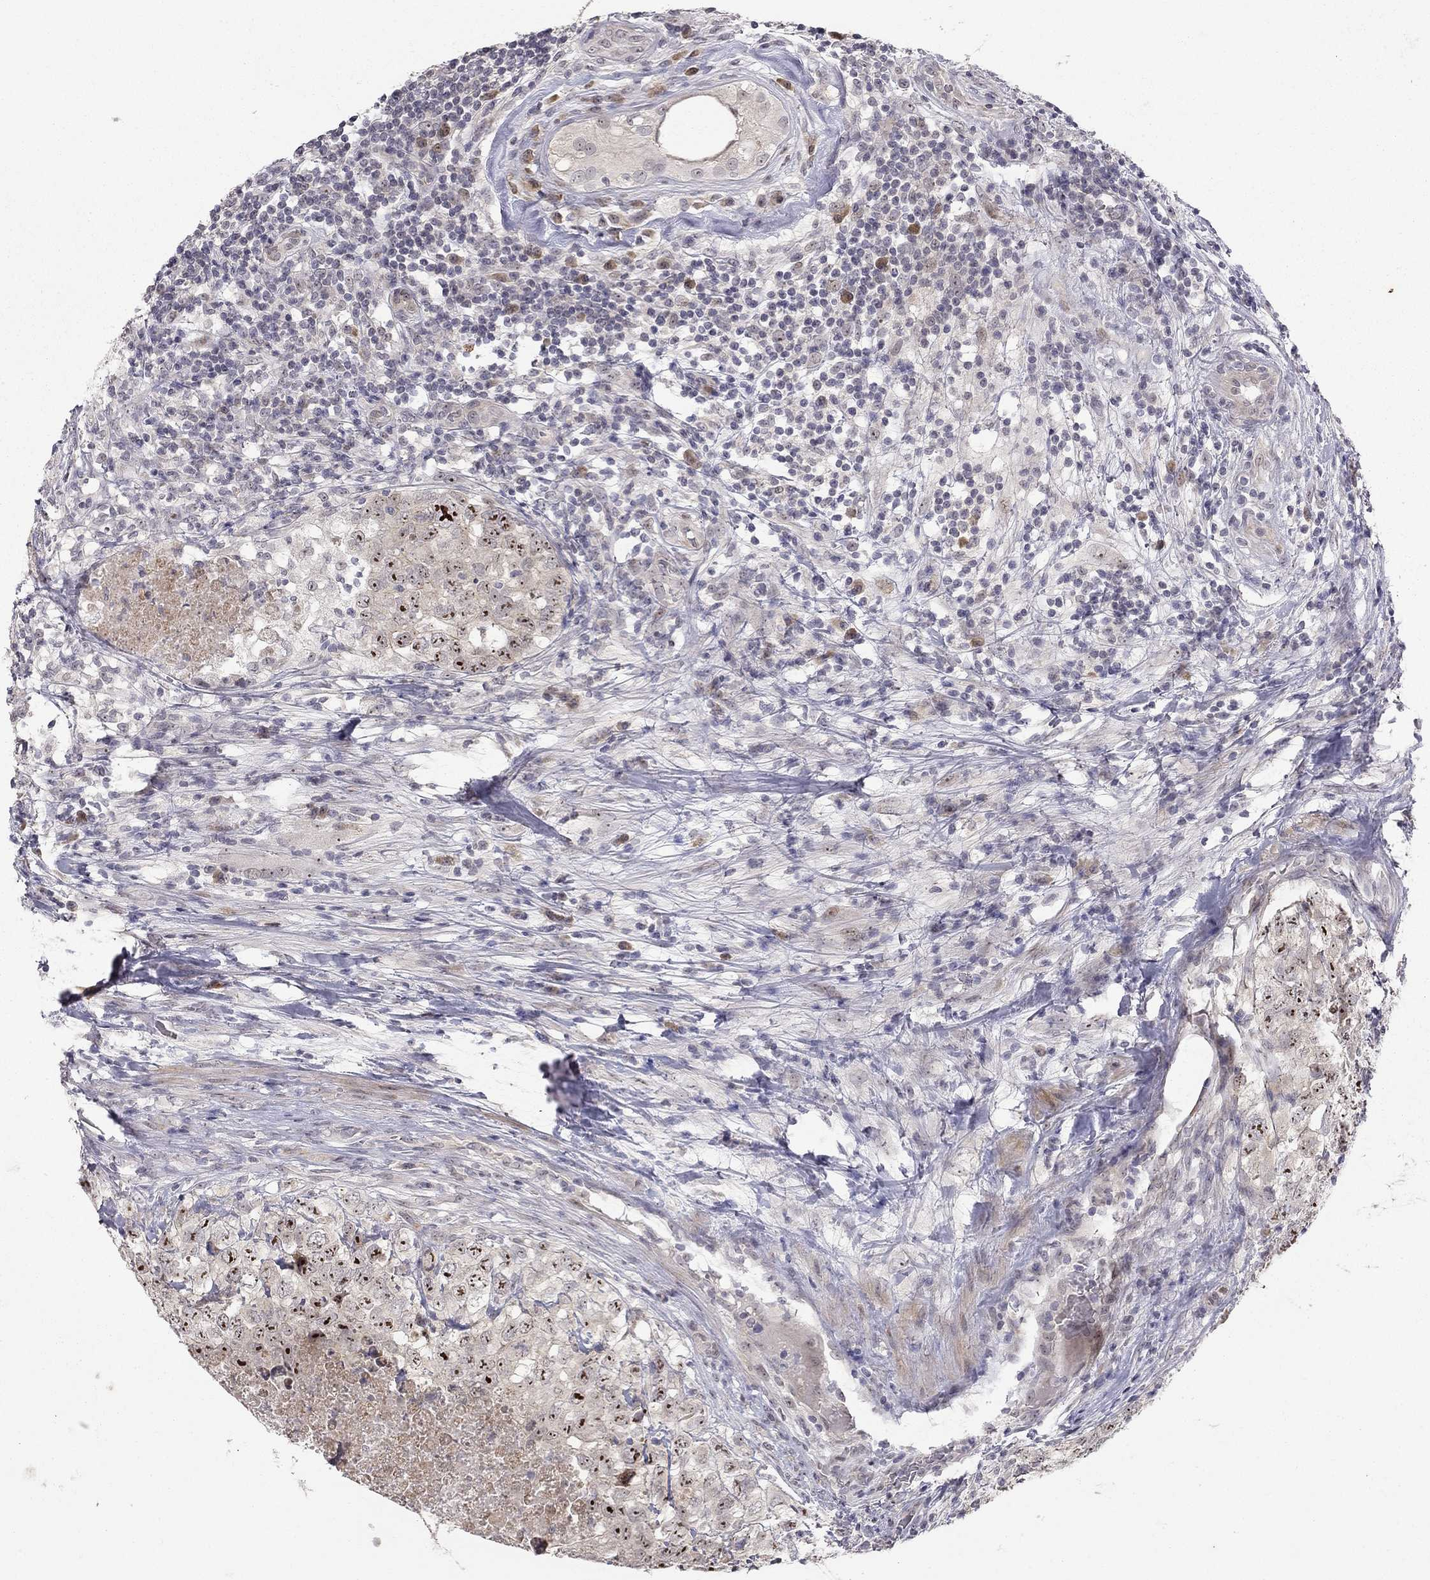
{"staining": {"intensity": "strong", "quantity": "25%-75%", "location": "nuclear"}, "tissue": "testis cancer", "cell_type": "Tumor cells", "image_type": "cancer", "snomed": [{"axis": "morphology", "description": "Seminoma, NOS"}, {"axis": "topography", "description": "Testis"}], "caption": "Testis seminoma stained for a protein shows strong nuclear positivity in tumor cells.", "gene": "STXBP6", "patient": {"sex": "male", "age": 34}}